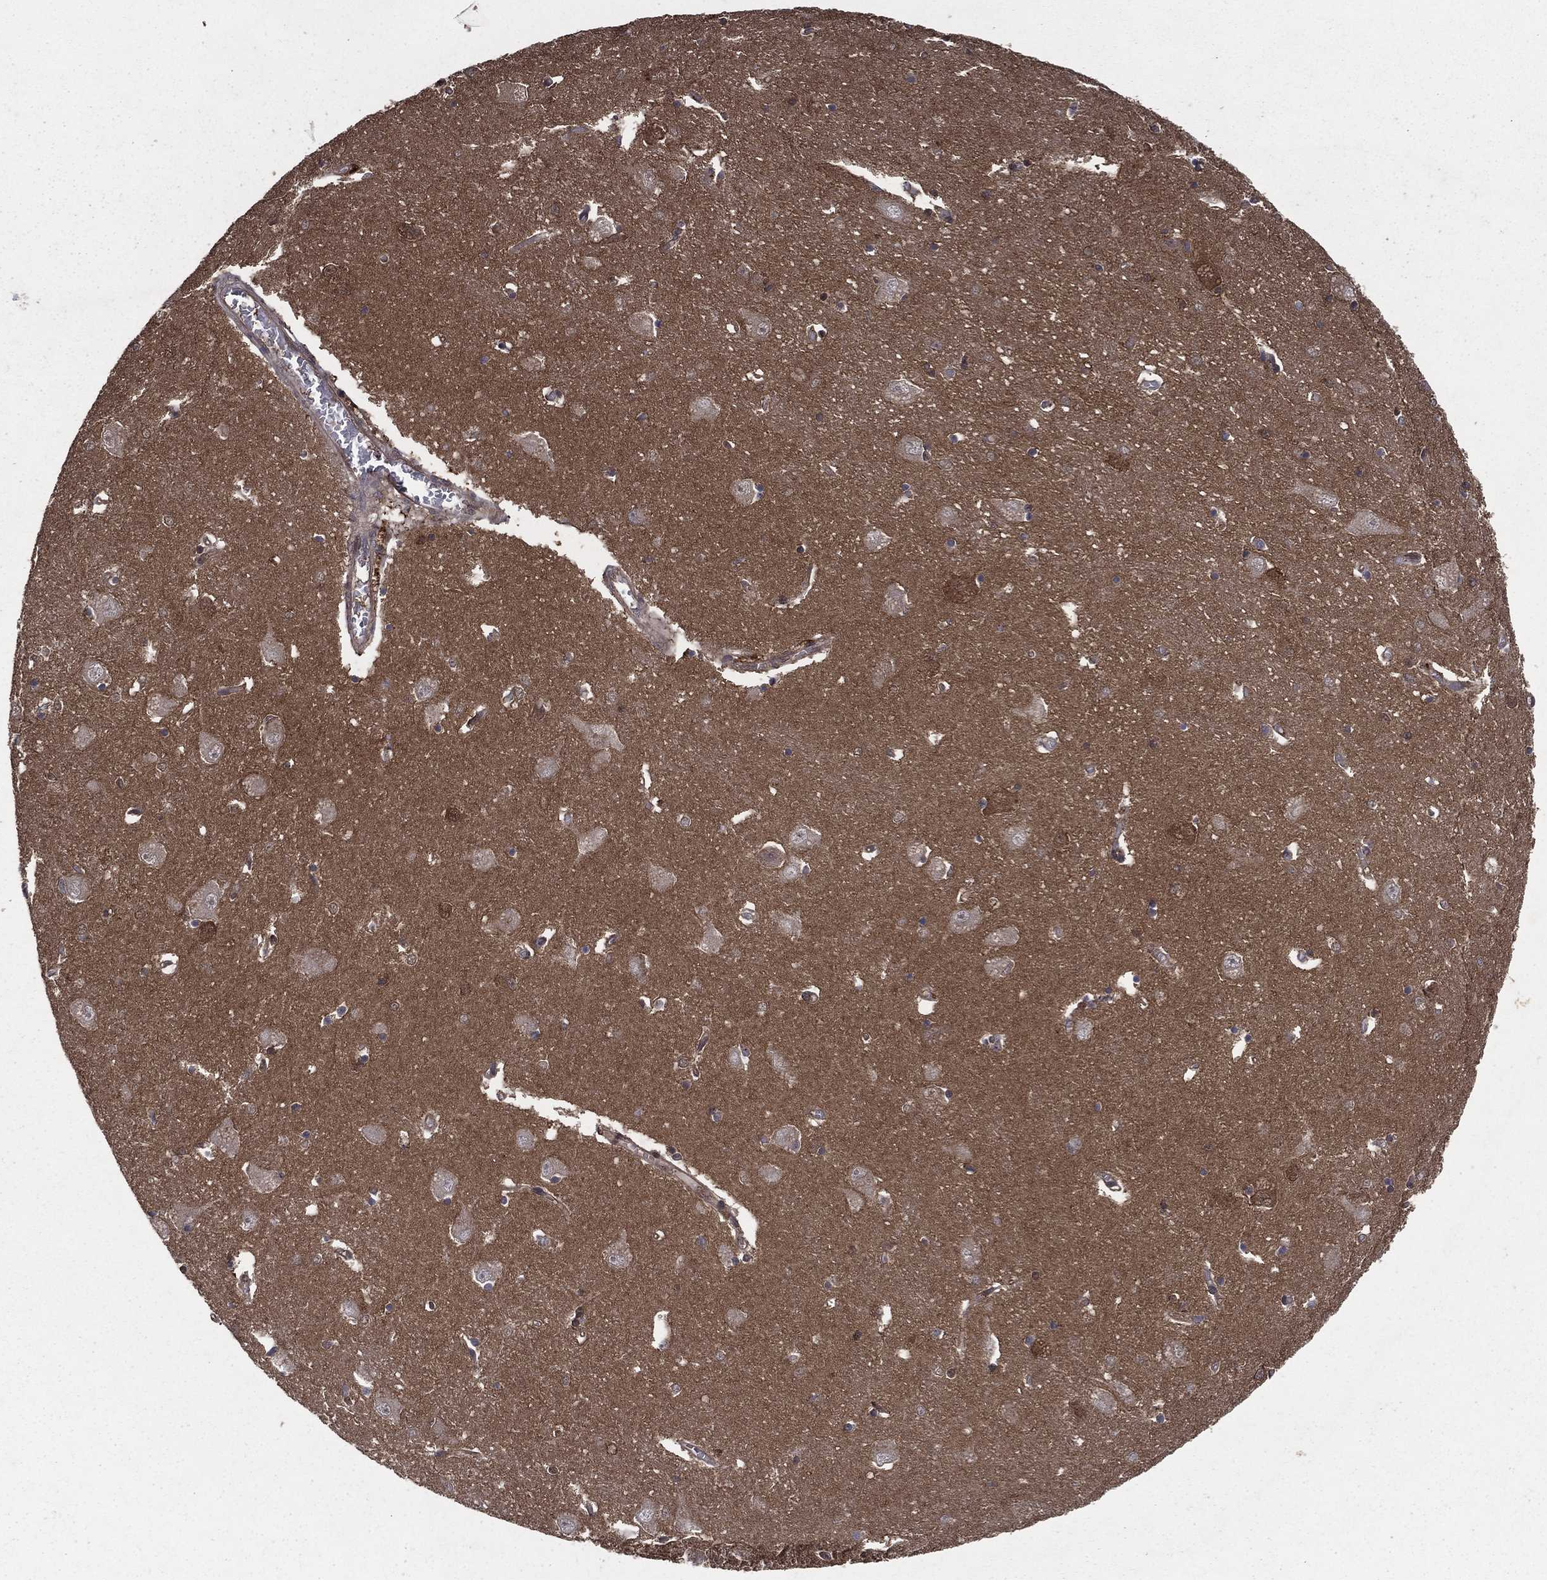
{"staining": {"intensity": "negative", "quantity": "none", "location": "none"}, "tissue": "caudate", "cell_type": "Glial cells", "image_type": "normal", "snomed": [{"axis": "morphology", "description": "Normal tissue, NOS"}, {"axis": "topography", "description": "Lateral ventricle wall"}], "caption": "Glial cells are negative for brown protein staining in normal caudate. (Brightfield microscopy of DAB (3,3'-diaminobenzidine) IHC at high magnification).", "gene": "FGD1", "patient": {"sex": "male", "age": 54}}